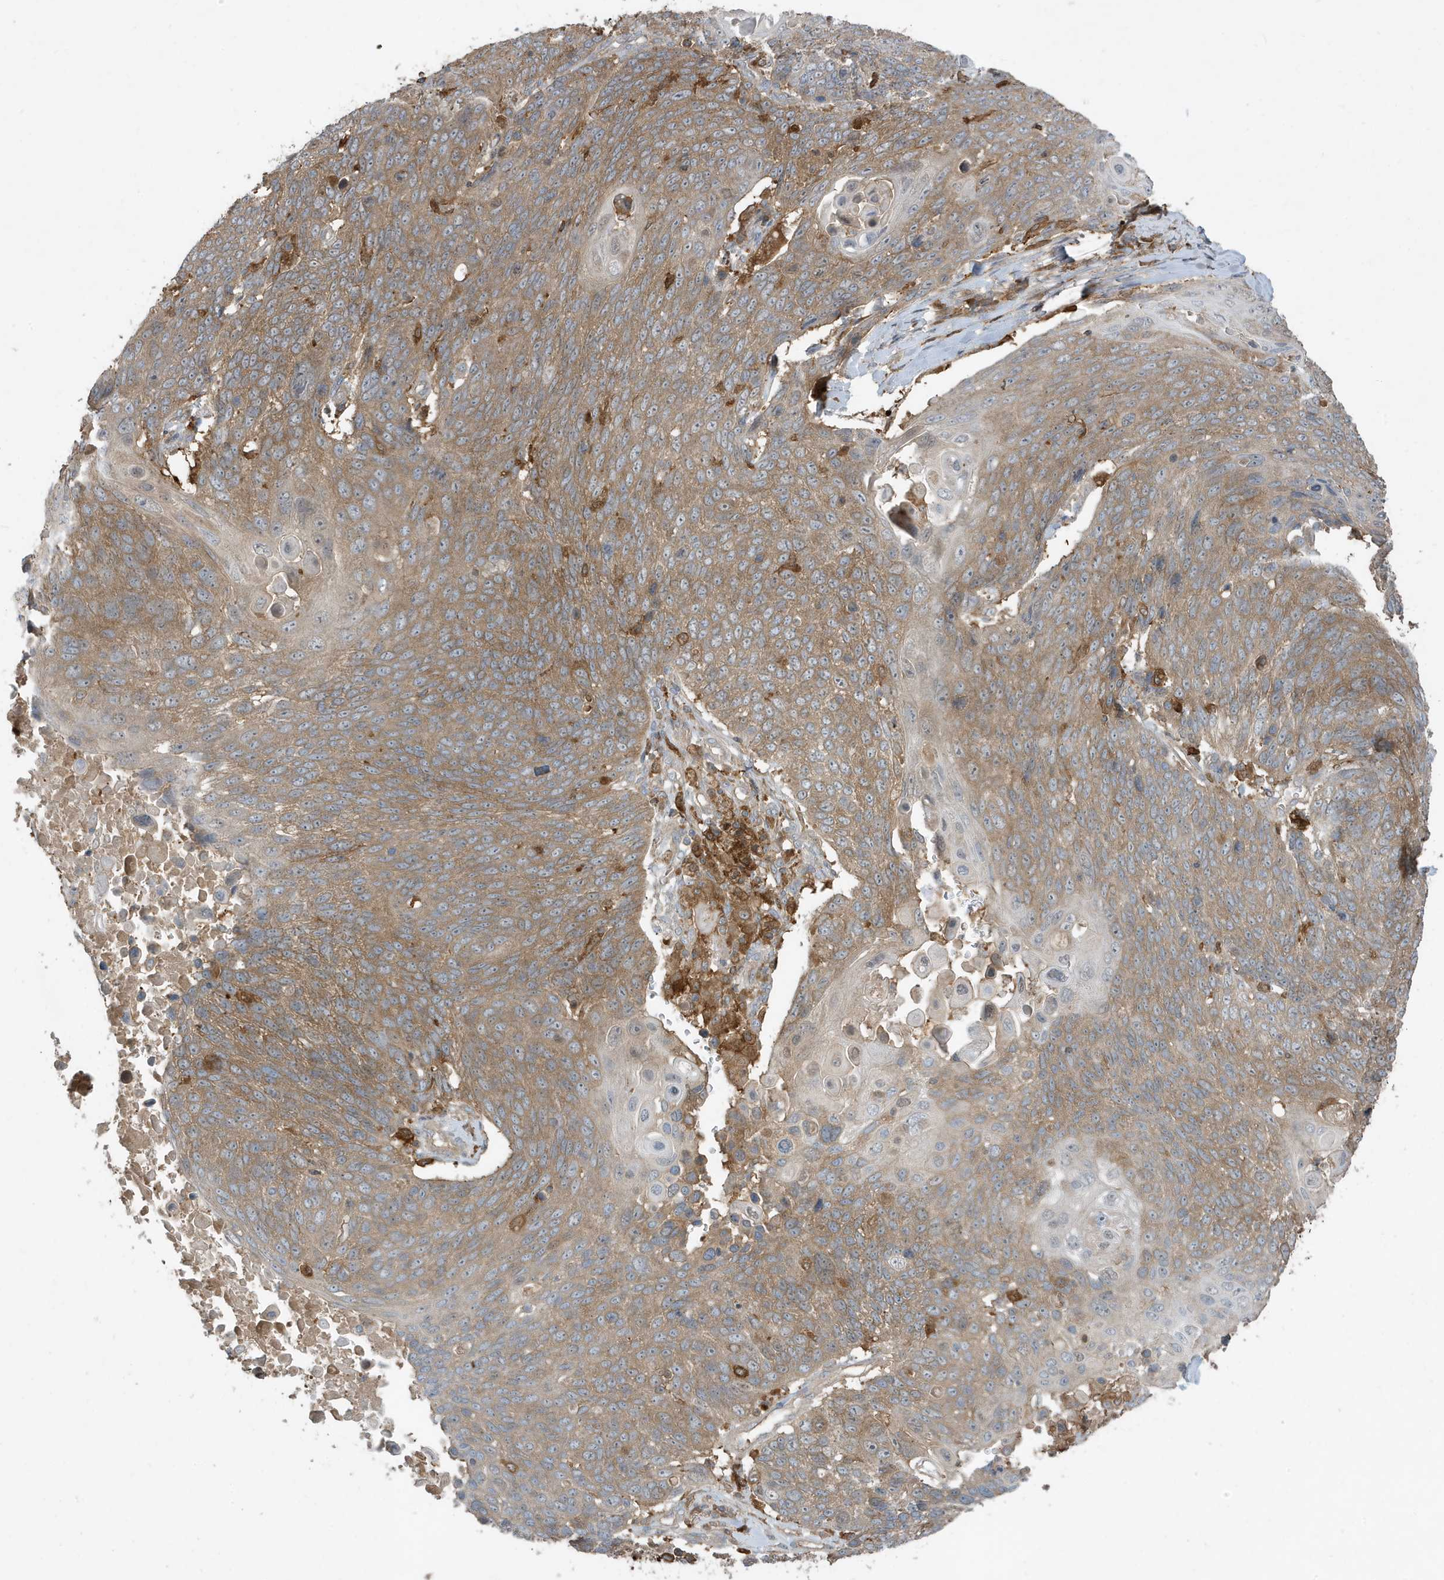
{"staining": {"intensity": "moderate", "quantity": ">75%", "location": "cytoplasmic/membranous"}, "tissue": "lung cancer", "cell_type": "Tumor cells", "image_type": "cancer", "snomed": [{"axis": "morphology", "description": "Squamous cell carcinoma, NOS"}, {"axis": "topography", "description": "Lung"}], "caption": "Protein expression analysis of human lung squamous cell carcinoma reveals moderate cytoplasmic/membranous positivity in approximately >75% of tumor cells.", "gene": "ABTB1", "patient": {"sex": "male", "age": 66}}